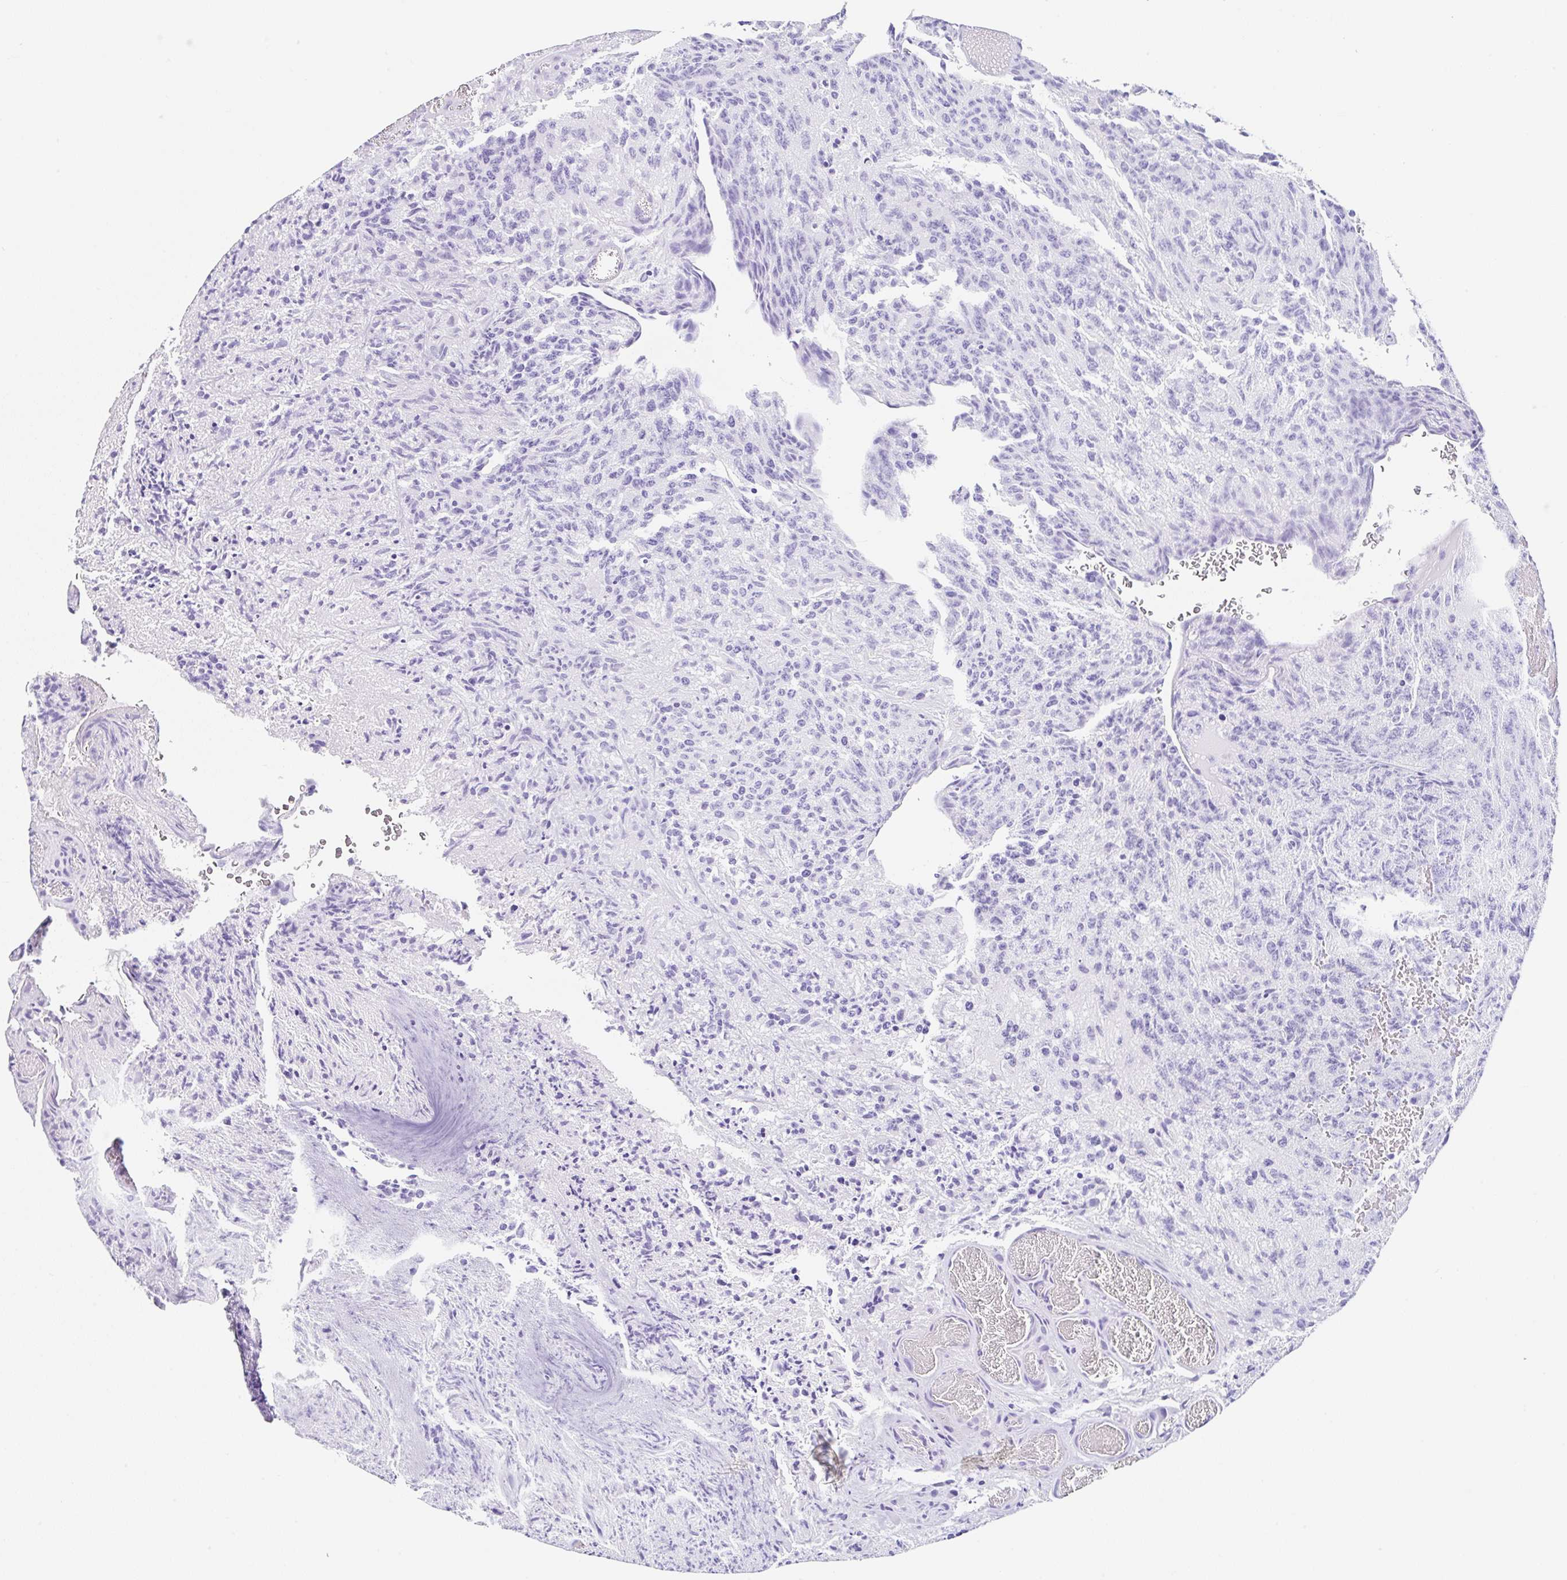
{"staining": {"intensity": "negative", "quantity": "none", "location": "none"}, "tissue": "glioma", "cell_type": "Tumor cells", "image_type": "cancer", "snomed": [{"axis": "morphology", "description": "Glioma, malignant, High grade"}, {"axis": "topography", "description": "Brain"}], "caption": "Image shows no protein positivity in tumor cells of malignant glioma (high-grade) tissue. (Stains: DAB (3,3'-diaminobenzidine) immunohistochemistry with hematoxylin counter stain, Microscopy: brightfield microscopy at high magnification).", "gene": "CLDND2", "patient": {"sex": "male", "age": 36}}